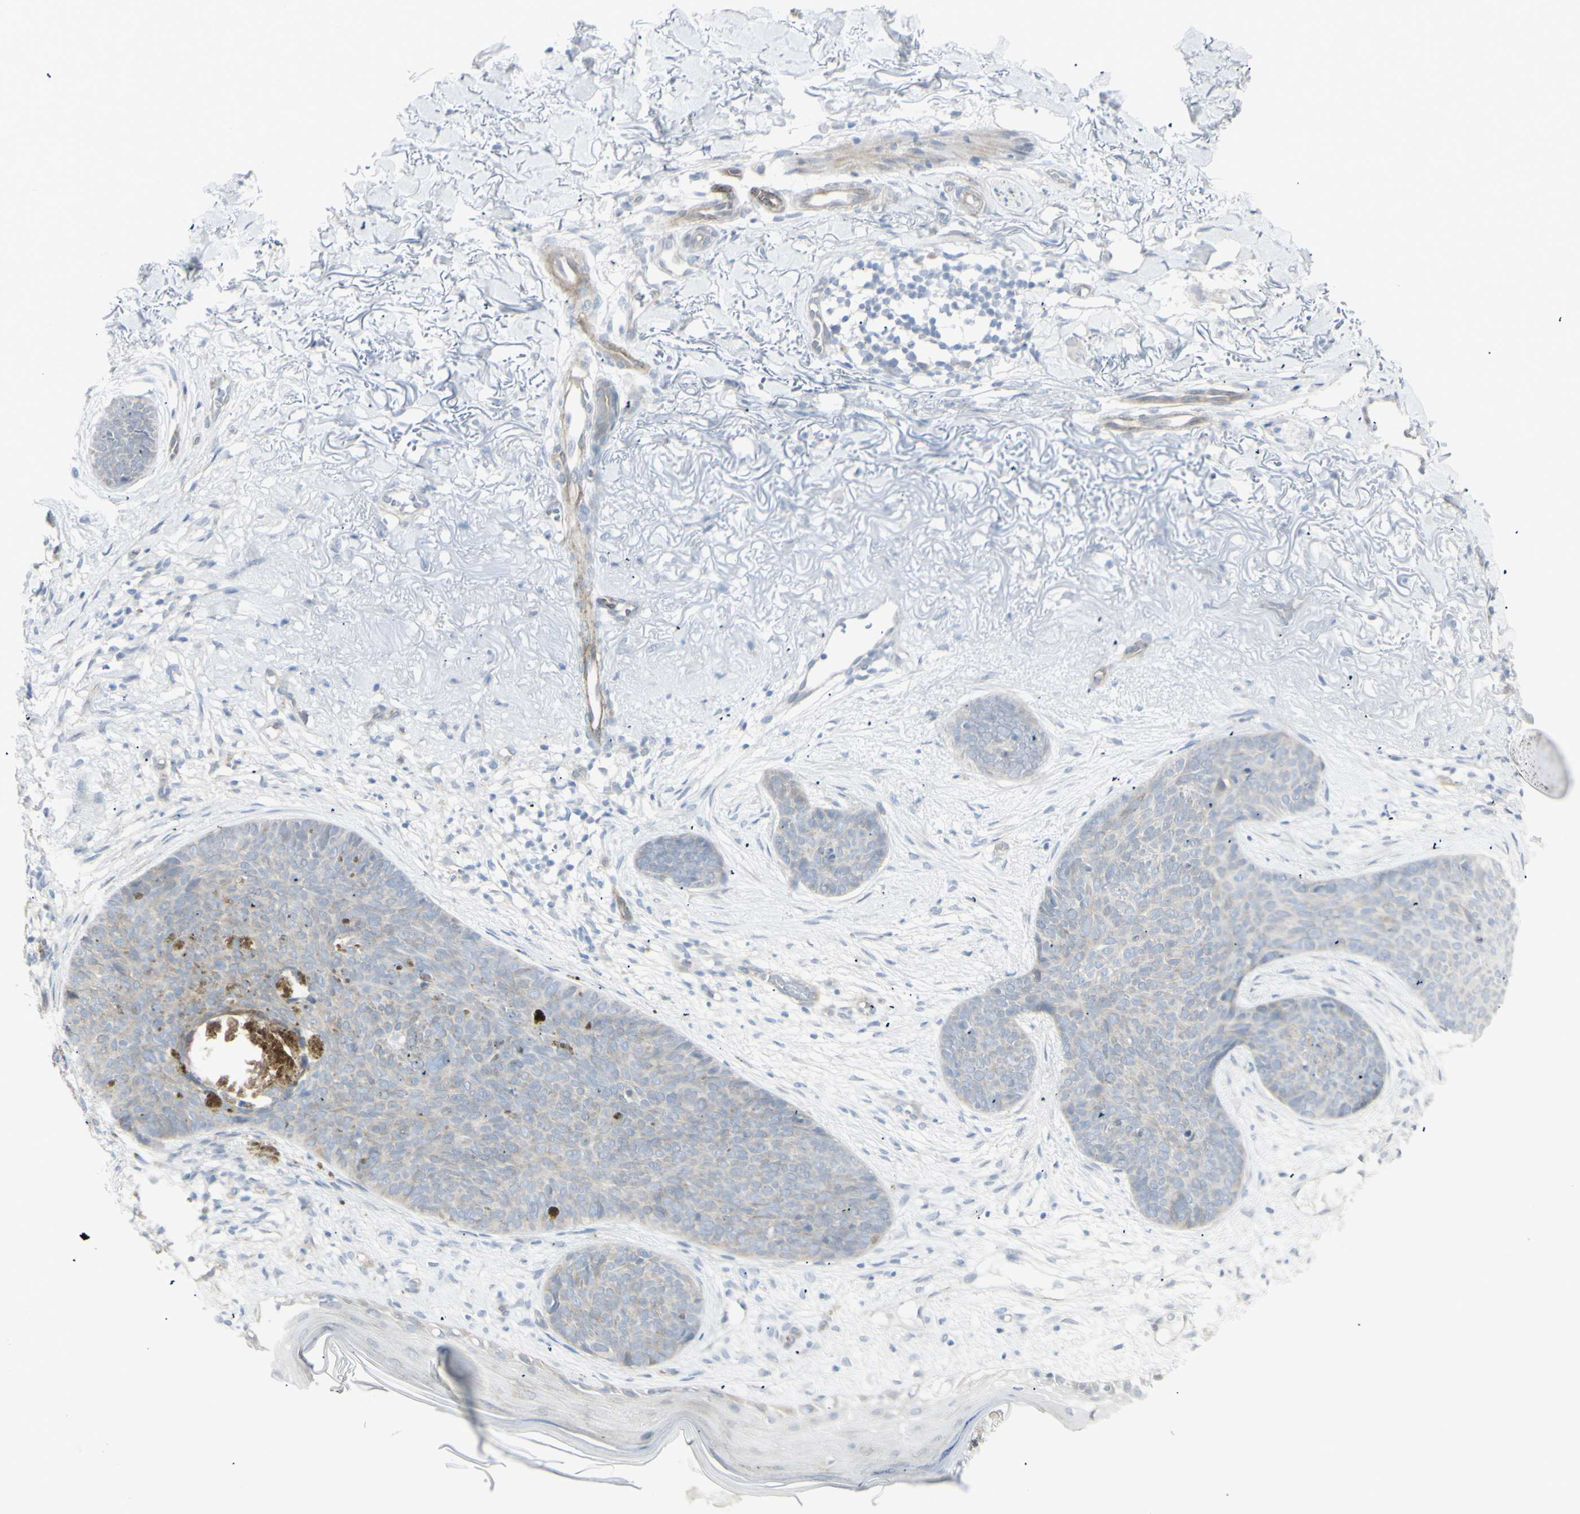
{"staining": {"intensity": "negative", "quantity": "none", "location": "none"}, "tissue": "skin cancer", "cell_type": "Tumor cells", "image_type": "cancer", "snomed": [{"axis": "morphology", "description": "Normal tissue, NOS"}, {"axis": "morphology", "description": "Basal cell carcinoma"}, {"axis": "topography", "description": "Skin"}], "caption": "IHC micrograph of human skin cancer stained for a protein (brown), which exhibits no positivity in tumor cells.", "gene": "NDST4", "patient": {"sex": "female", "age": 70}}